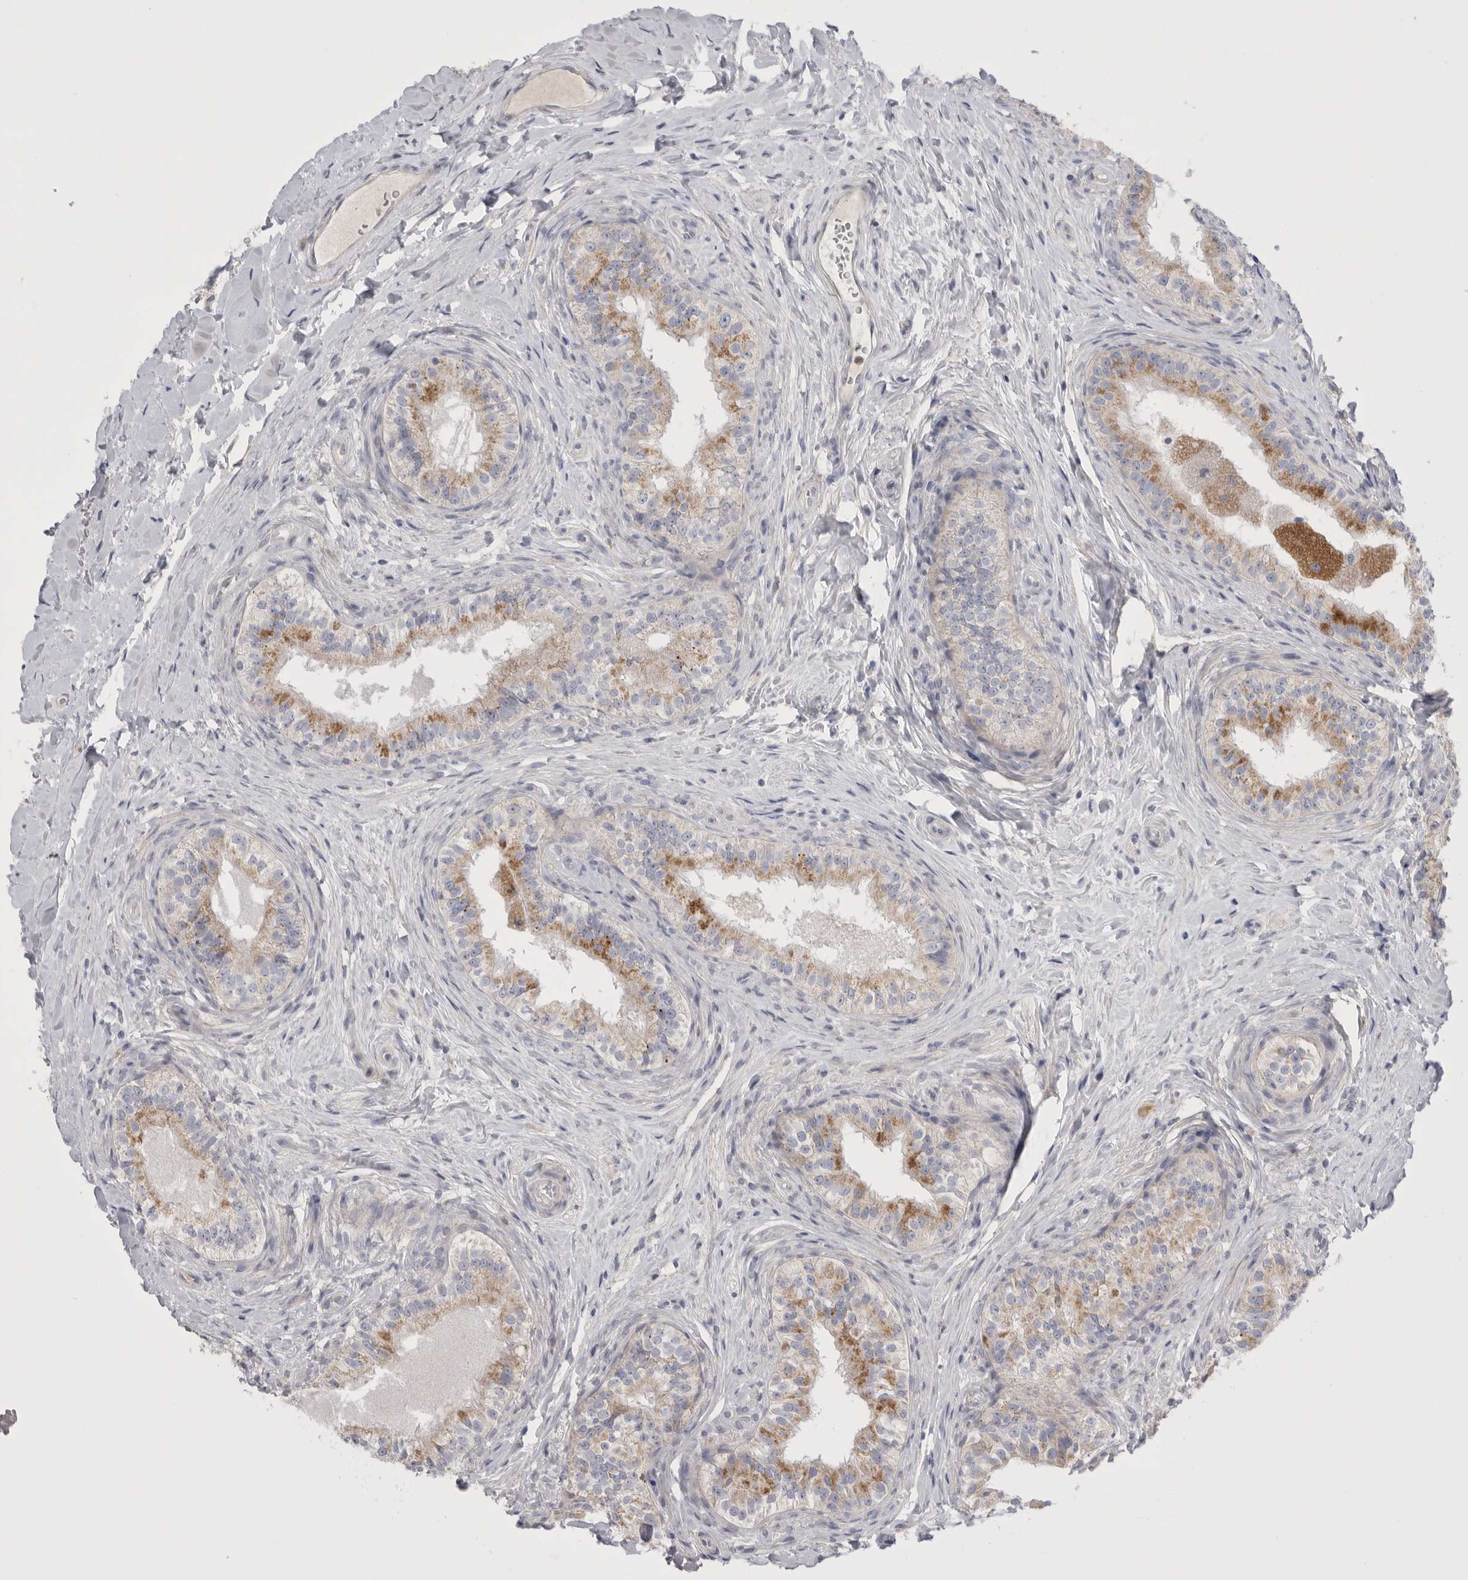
{"staining": {"intensity": "moderate", "quantity": "25%-75%", "location": "cytoplasmic/membranous"}, "tissue": "epididymis", "cell_type": "Glandular cells", "image_type": "normal", "snomed": [{"axis": "morphology", "description": "Normal tissue, NOS"}, {"axis": "topography", "description": "Epididymis"}], "caption": "Epididymis stained with immunohistochemistry (IHC) reveals moderate cytoplasmic/membranous positivity in approximately 25%-75% of glandular cells. Nuclei are stained in blue.", "gene": "CCDC126", "patient": {"sex": "male", "age": 49}}